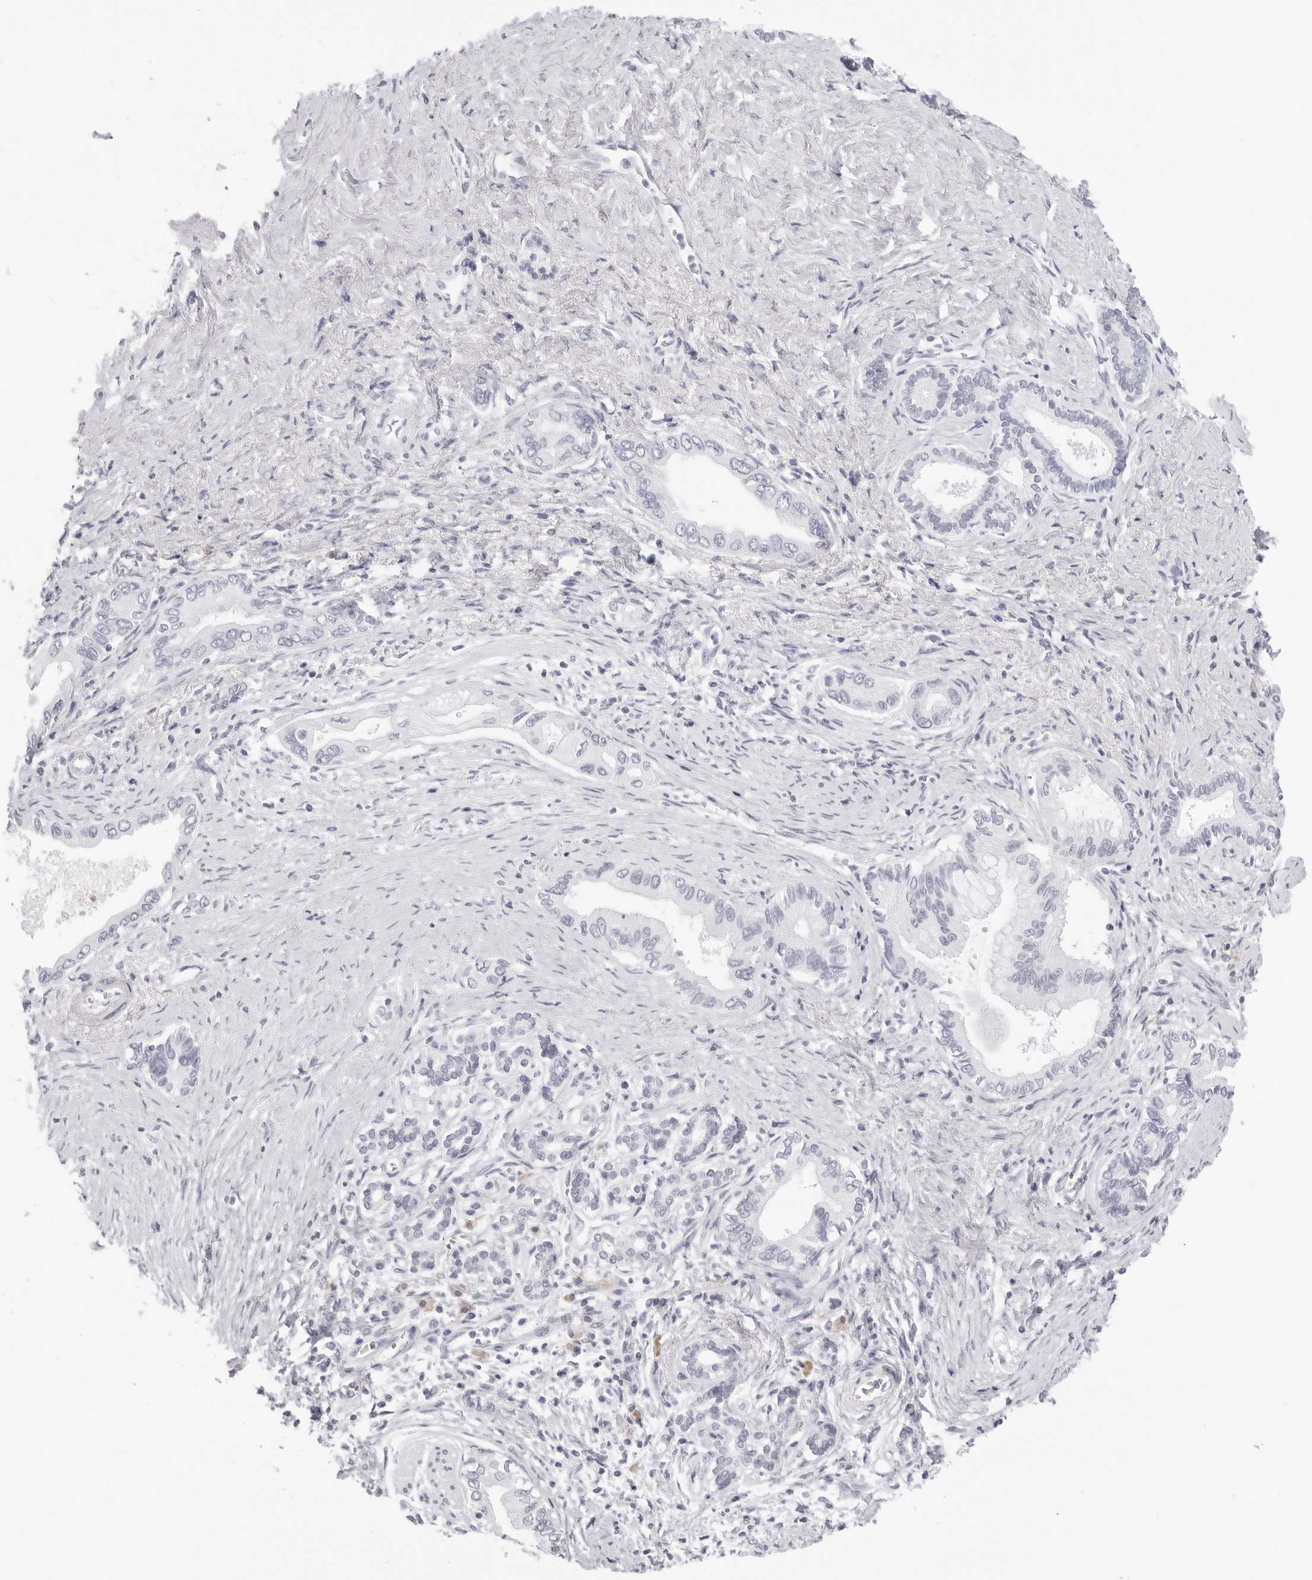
{"staining": {"intensity": "negative", "quantity": "none", "location": "none"}, "tissue": "pancreatic cancer", "cell_type": "Tumor cells", "image_type": "cancer", "snomed": [{"axis": "morphology", "description": "Adenocarcinoma, NOS"}, {"axis": "topography", "description": "Pancreas"}], "caption": "Immunohistochemistry (IHC) of pancreatic cancer displays no expression in tumor cells. (Immunohistochemistry, brightfield microscopy, high magnification).", "gene": "CST5", "patient": {"sex": "male", "age": 78}}